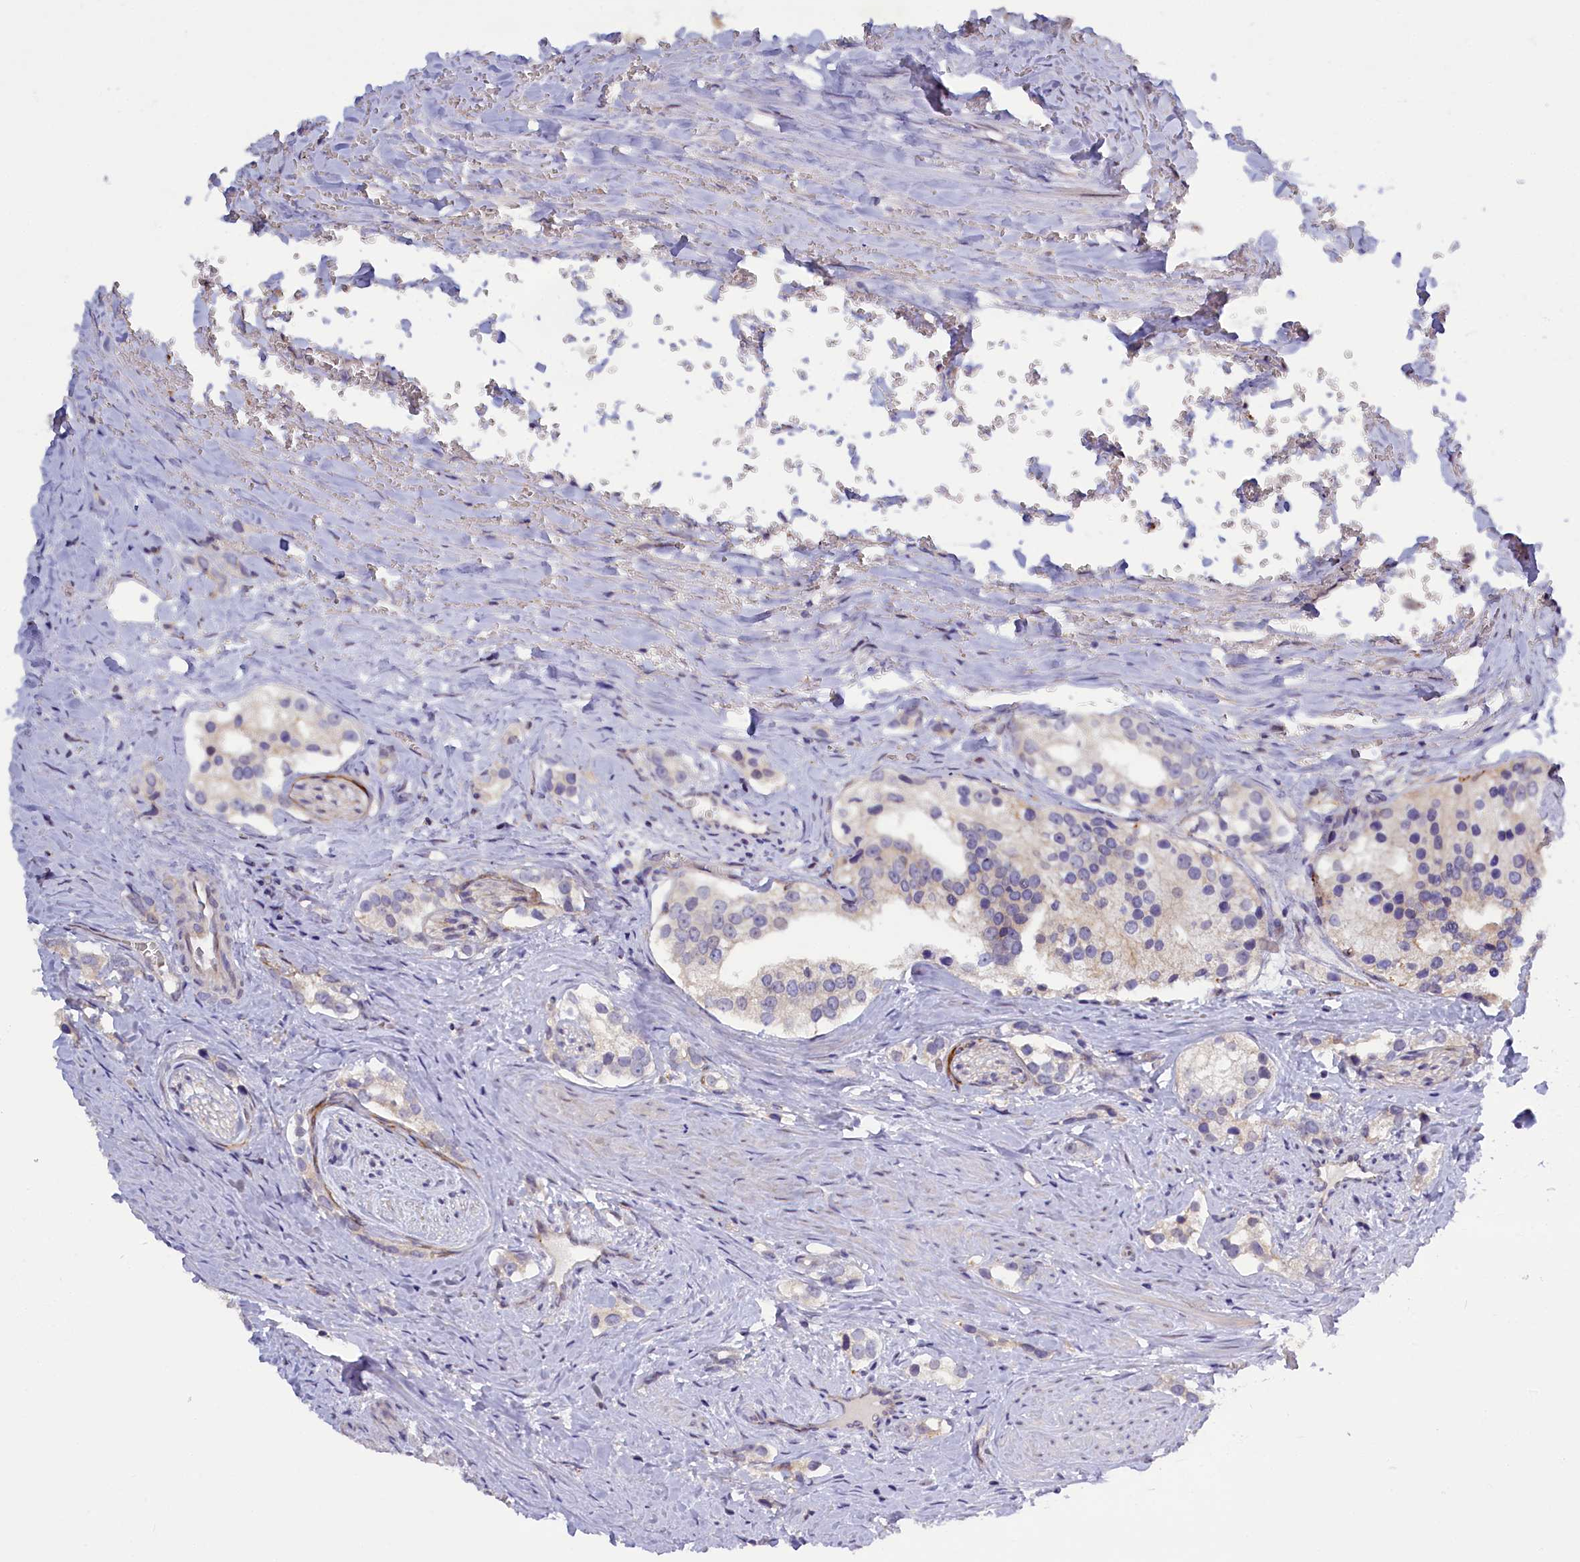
{"staining": {"intensity": "negative", "quantity": "none", "location": "none"}, "tissue": "prostate cancer", "cell_type": "Tumor cells", "image_type": "cancer", "snomed": [{"axis": "morphology", "description": "Adenocarcinoma, High grade"}, {"axis": "topography", "description": "Prostate"}], "caption": "High power microscopy histopathology image of an immunohistochemistry image of prostate adenocarcinoma (high-grade), revealing no significant expression in tumor cells. (DAB immunohistochemistry with hematoxylin counter stain).", "gene": "HYKK", "patient": {"sex": "male", "age": 66}}